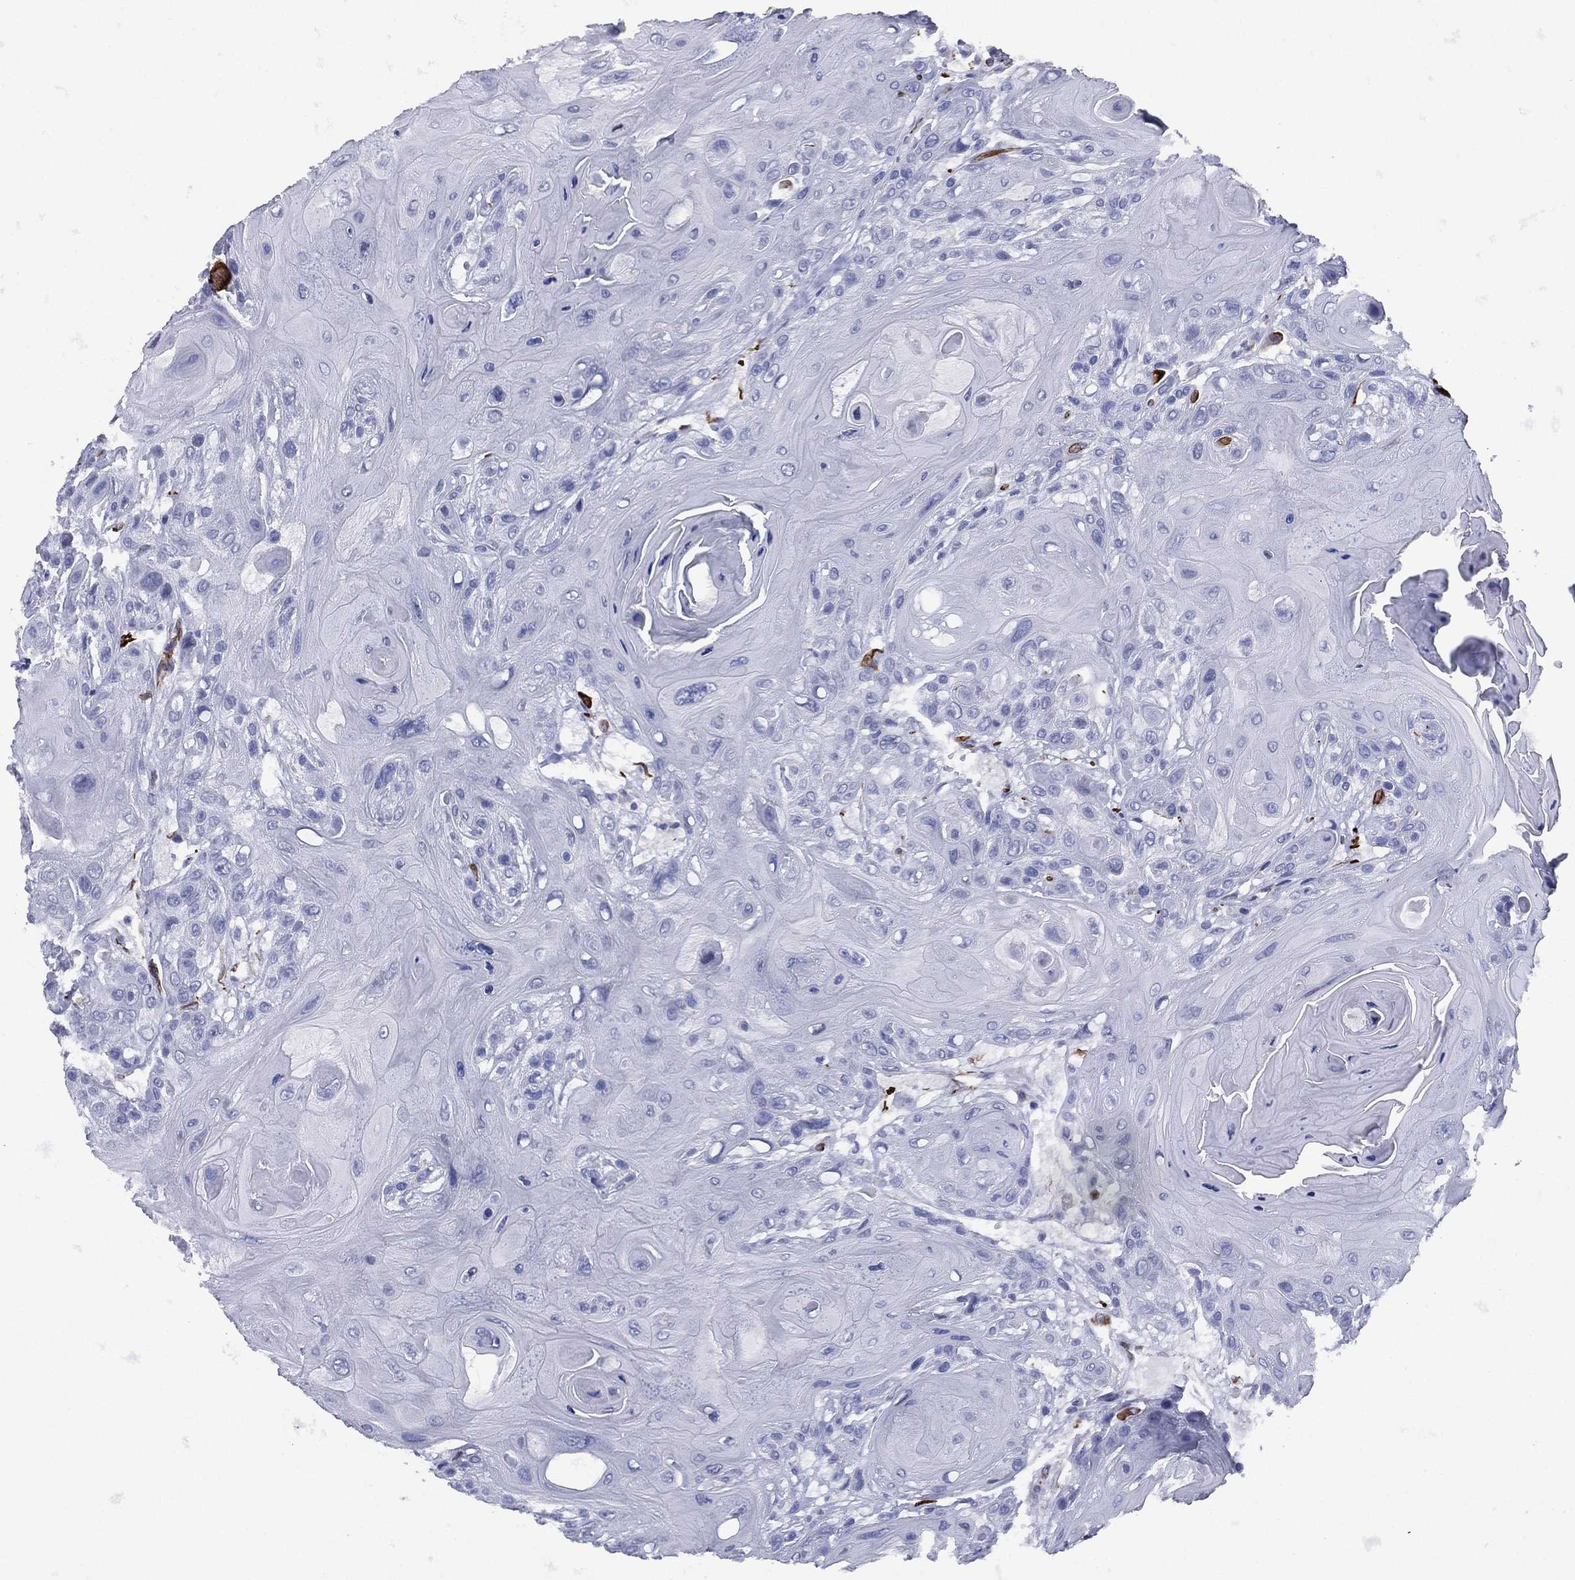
{"staining": {"intensity": "negative", "quantity": "none", "location": "none"}, "tissue": "head and neck cancer", "cell_type": "Tumor cells", "image_type": "cancer", "snomed": [{"axis": "morphology", "description": "Squamous cell carcinoma, NOS"}, {"axis": "topography", "description": "Head-Neck"}], "caption": "High magnification brightfield microscopy of squamous cell carcinoma (head and neck) stained with DAB (3,3'-diaminobenzidine) (brown) and counterstained with hematoxylin (blue): tumor cells show no significant staining.", "gene": "MAS1", "patient": {"sex": "female", "age": 59}}